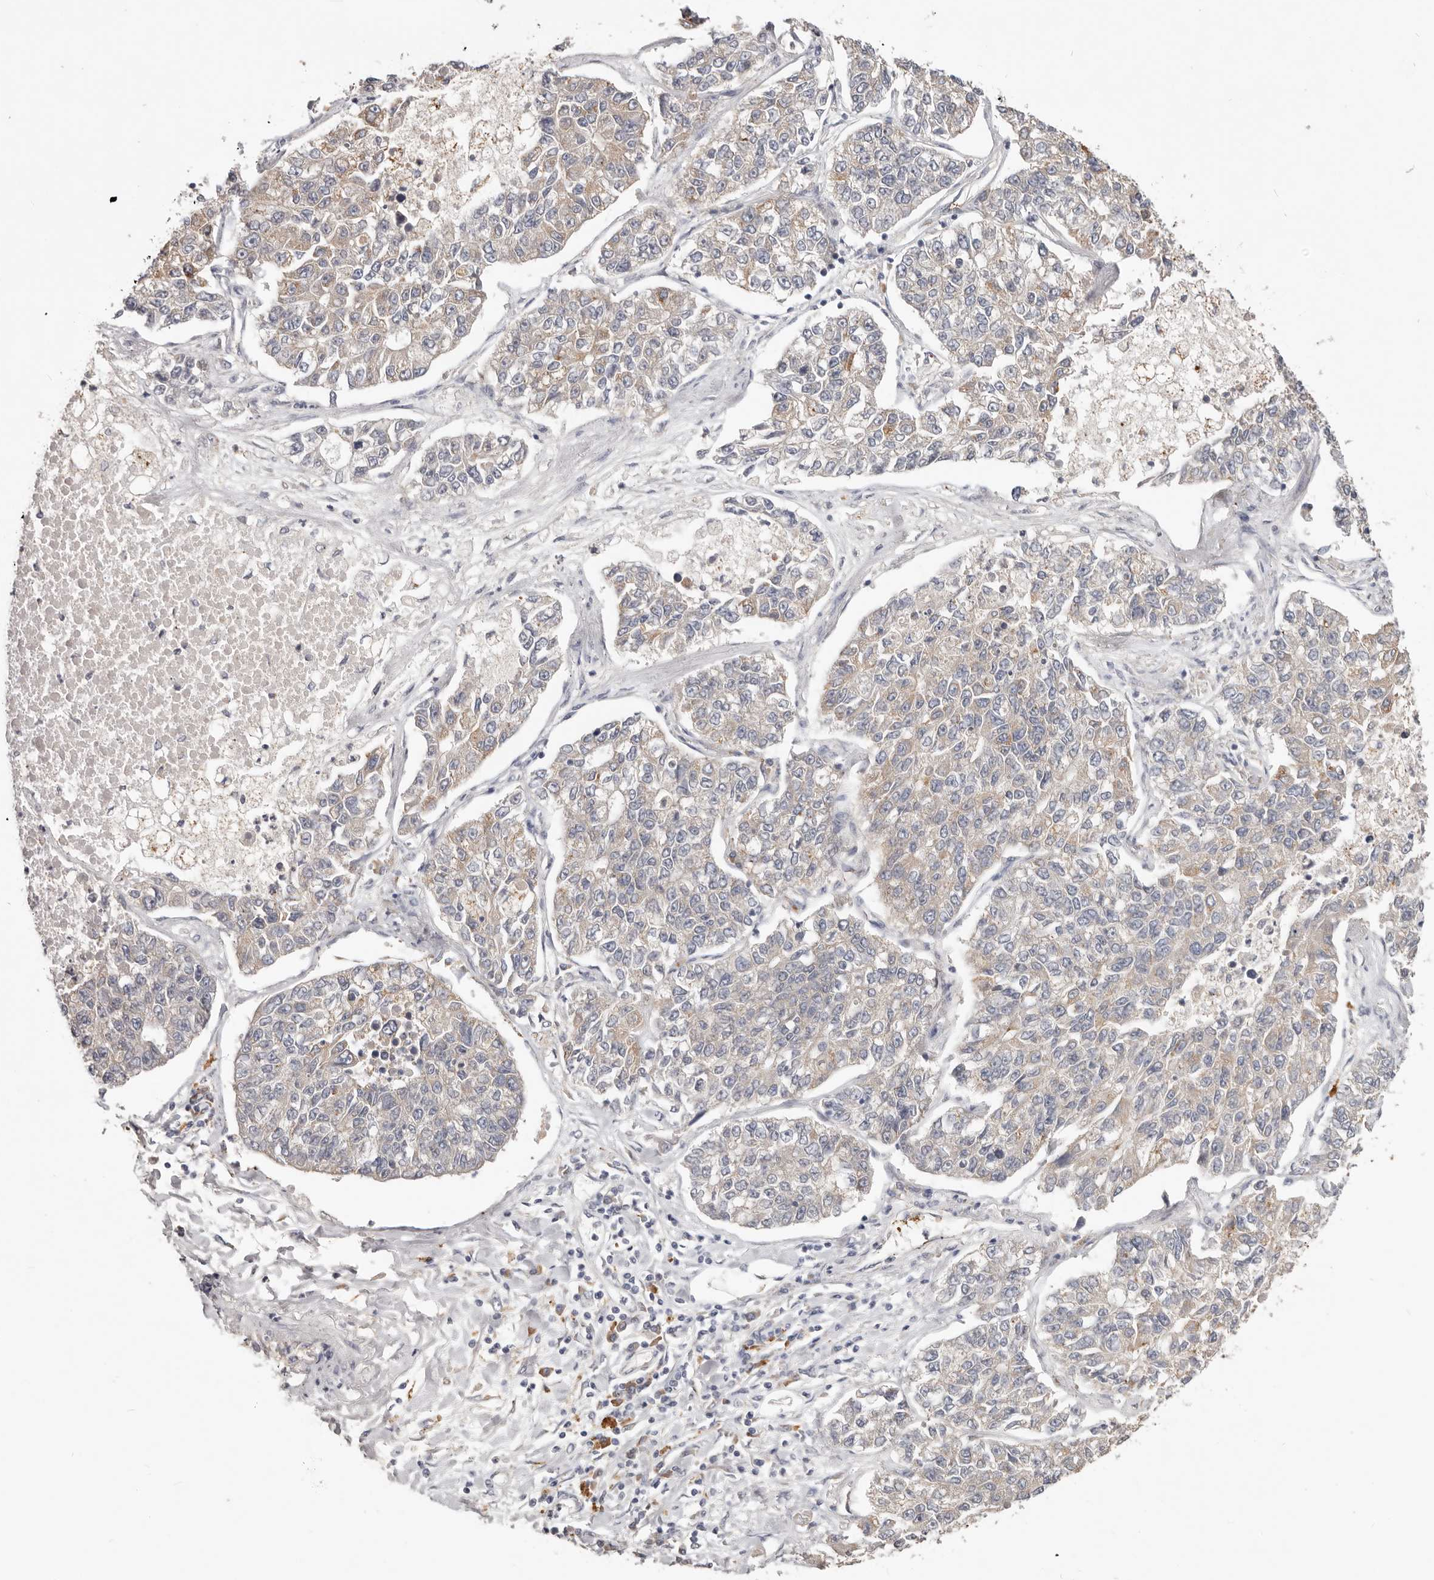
{"staining": {"intensity": "weak", "quantity": "25%-75%", "location": "cytoplasmic/membranous"}, "tissue": "lung cancer", "cell_type": "Tumor cells", "image_type": "cancer", "snomed": [{"axis": "morphology", "description": "Adenocarcinoma, NOS"}, {"axis": "topography", "description": "Lung"}], "caption": "Immunohistochemistry (IHC) (DAB) staining of lung cancer (adenocarcinoma) demonstrates weak cytoplasmic/membranous protein positivity in about 25%-75% of tumor cells. (DAB = brown stain, brightfield microscopy at high magnification).", "gene": "WDR77", "patient": {"sex": "male", "age": 49}}